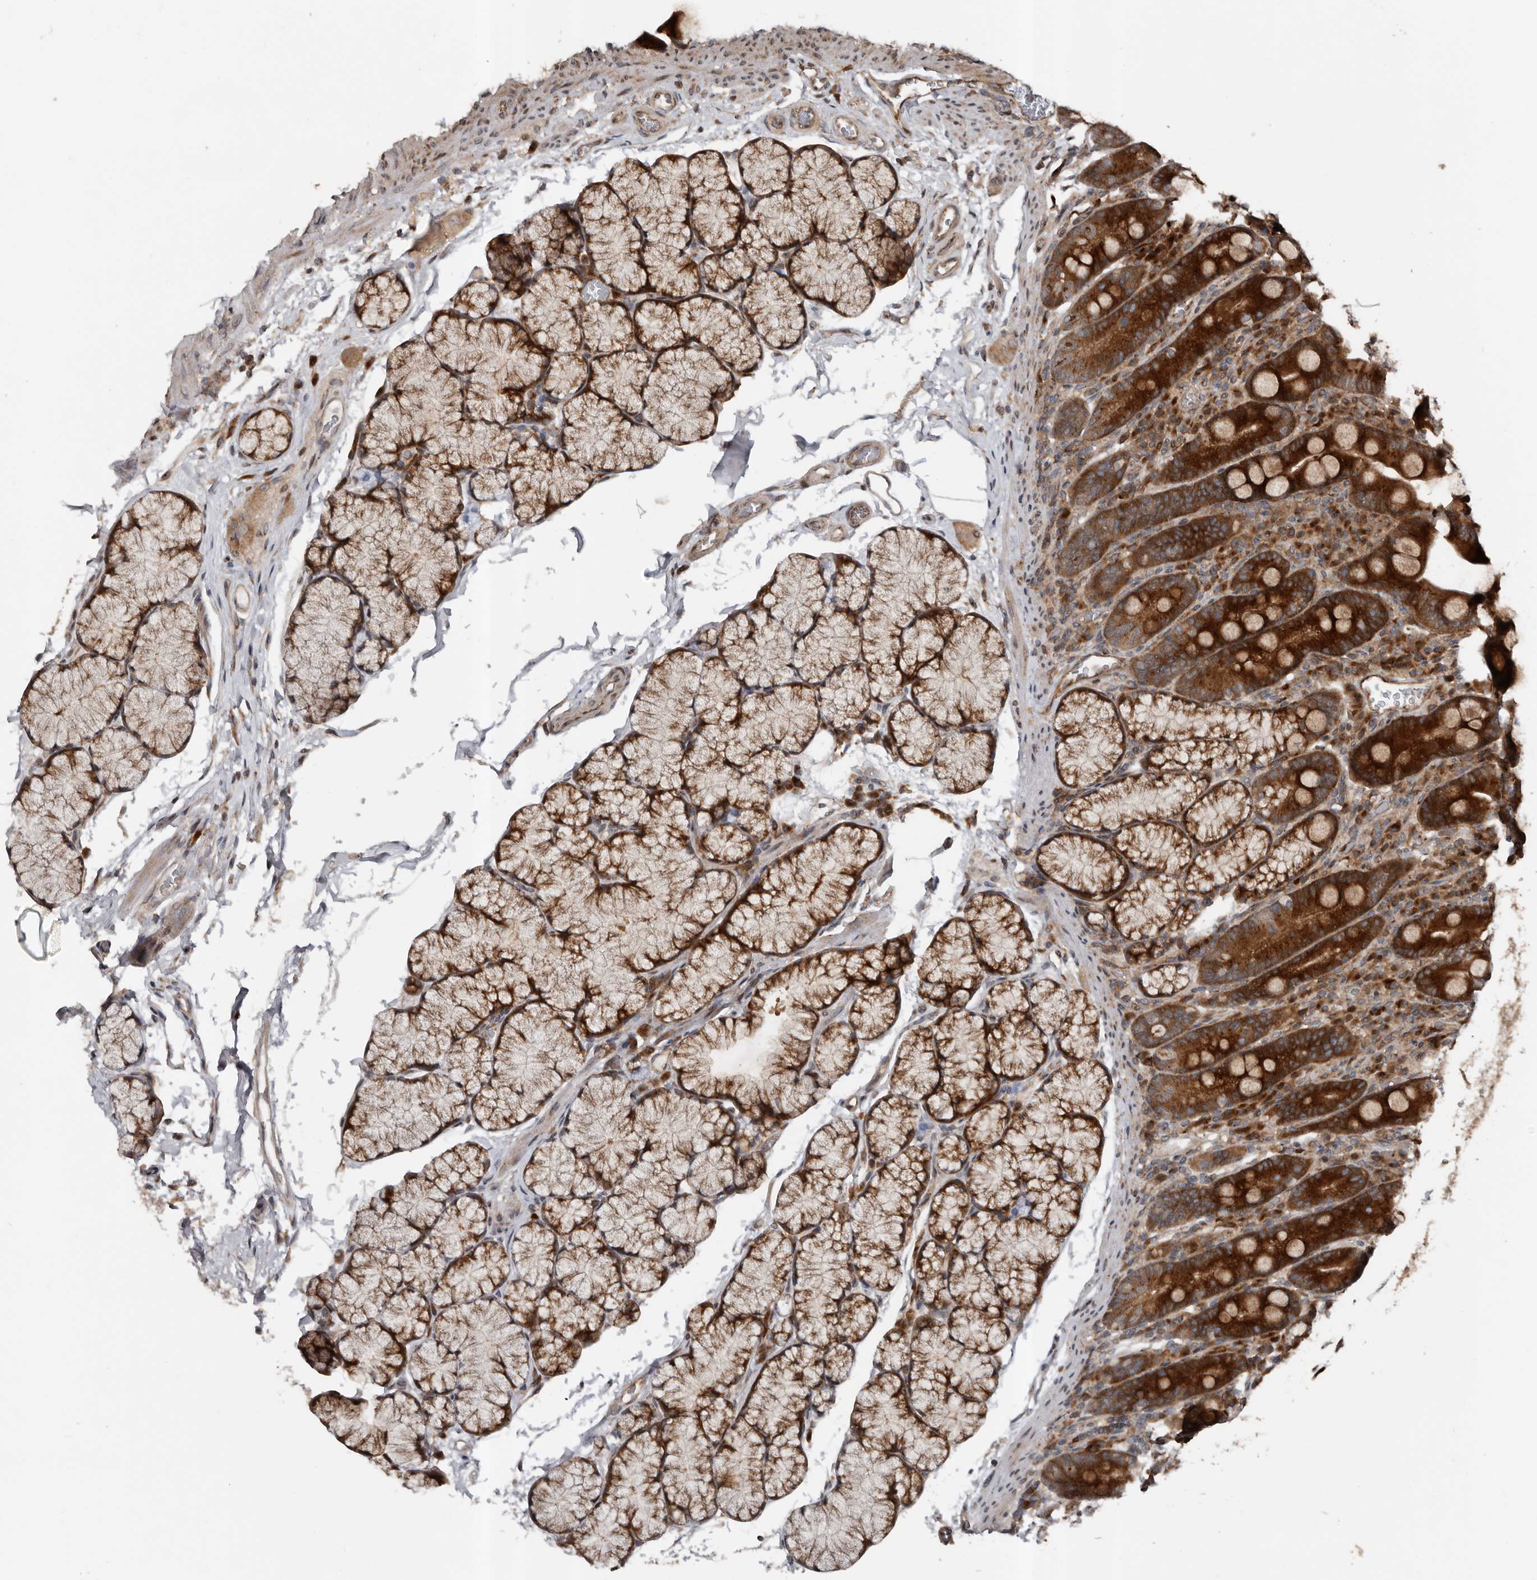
{"staining": {"intensity": "strong", "quantity": ">75%", "location": "cytoplasmic/membranous"}, "tissue": "duodenum", "cell_type": "Glandular cells", "image_type": "normal", "snomed": [{"axis": "morphology", "description": "Normal tissue, NOS"}, {"axis": "topography", "description": "Duodenum"}], "caption": "Immunohistochemistry (IHC) micrograph of unremarkable duodenum stained for a protein (brown), which reveals high levels of strong cytoplasmic/membranous staining in approximately >75% of glandular cells.", "gene": "CCDC190", "patient": {"sex": "male", "age": 35}}